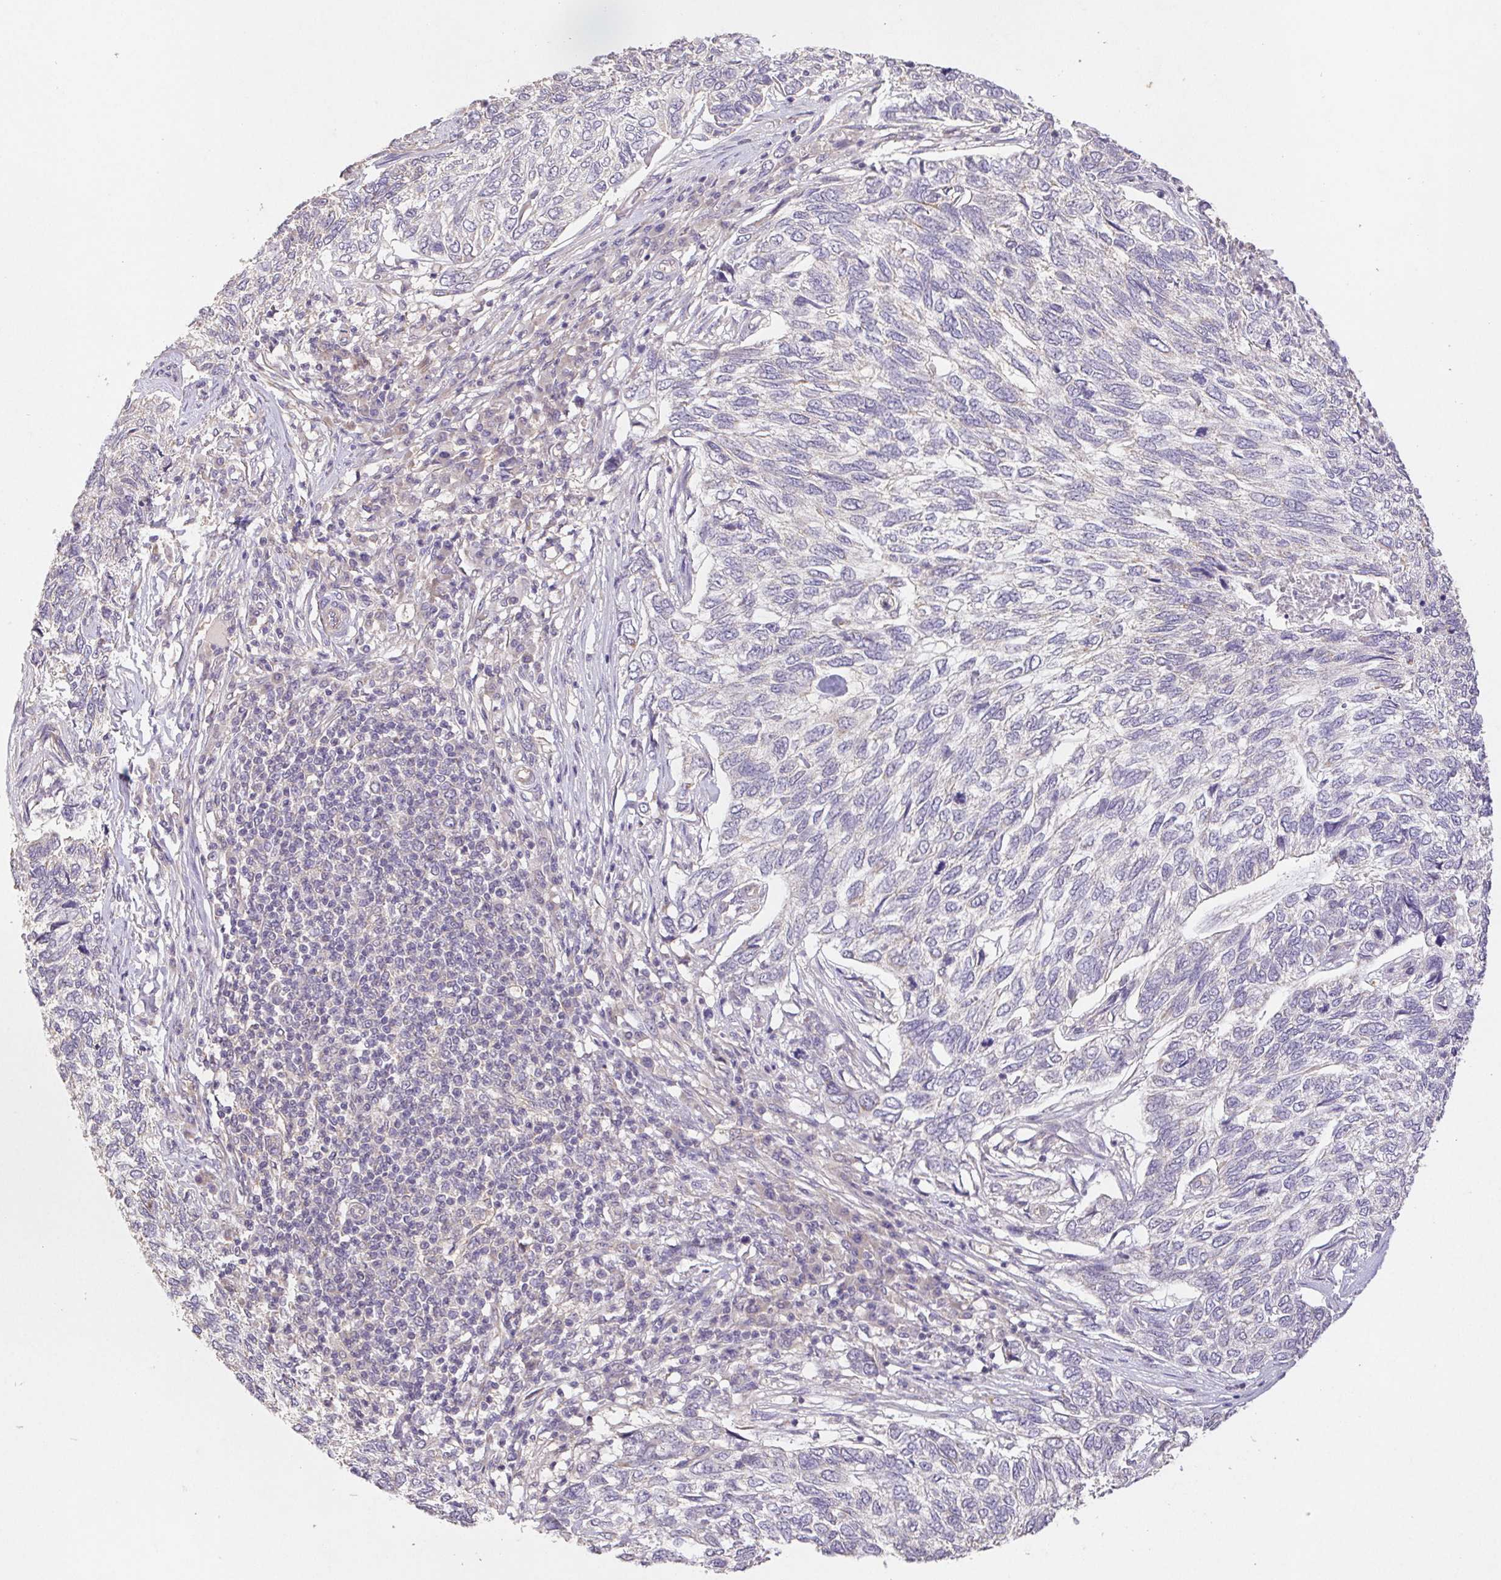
{"staining": {"intensity": "negative", "quantity": "none", "location": "none"}, "tissue": "skin cancer", "cell_type": "Tumor cells", "image_type": "cancer", "snomed": [{"axis": "morphology", "description": "Basal cell carcinoma"}, {"axis": "topography", "description": "Skin"}], "caption": "The photomicrograph displays no significant positivity in tumor cells of basal cell carcinoma (skin). (DAB IHC, high magnification).", "gene": "RAB11A", "patient": {"sex": "female", "age": 65}}